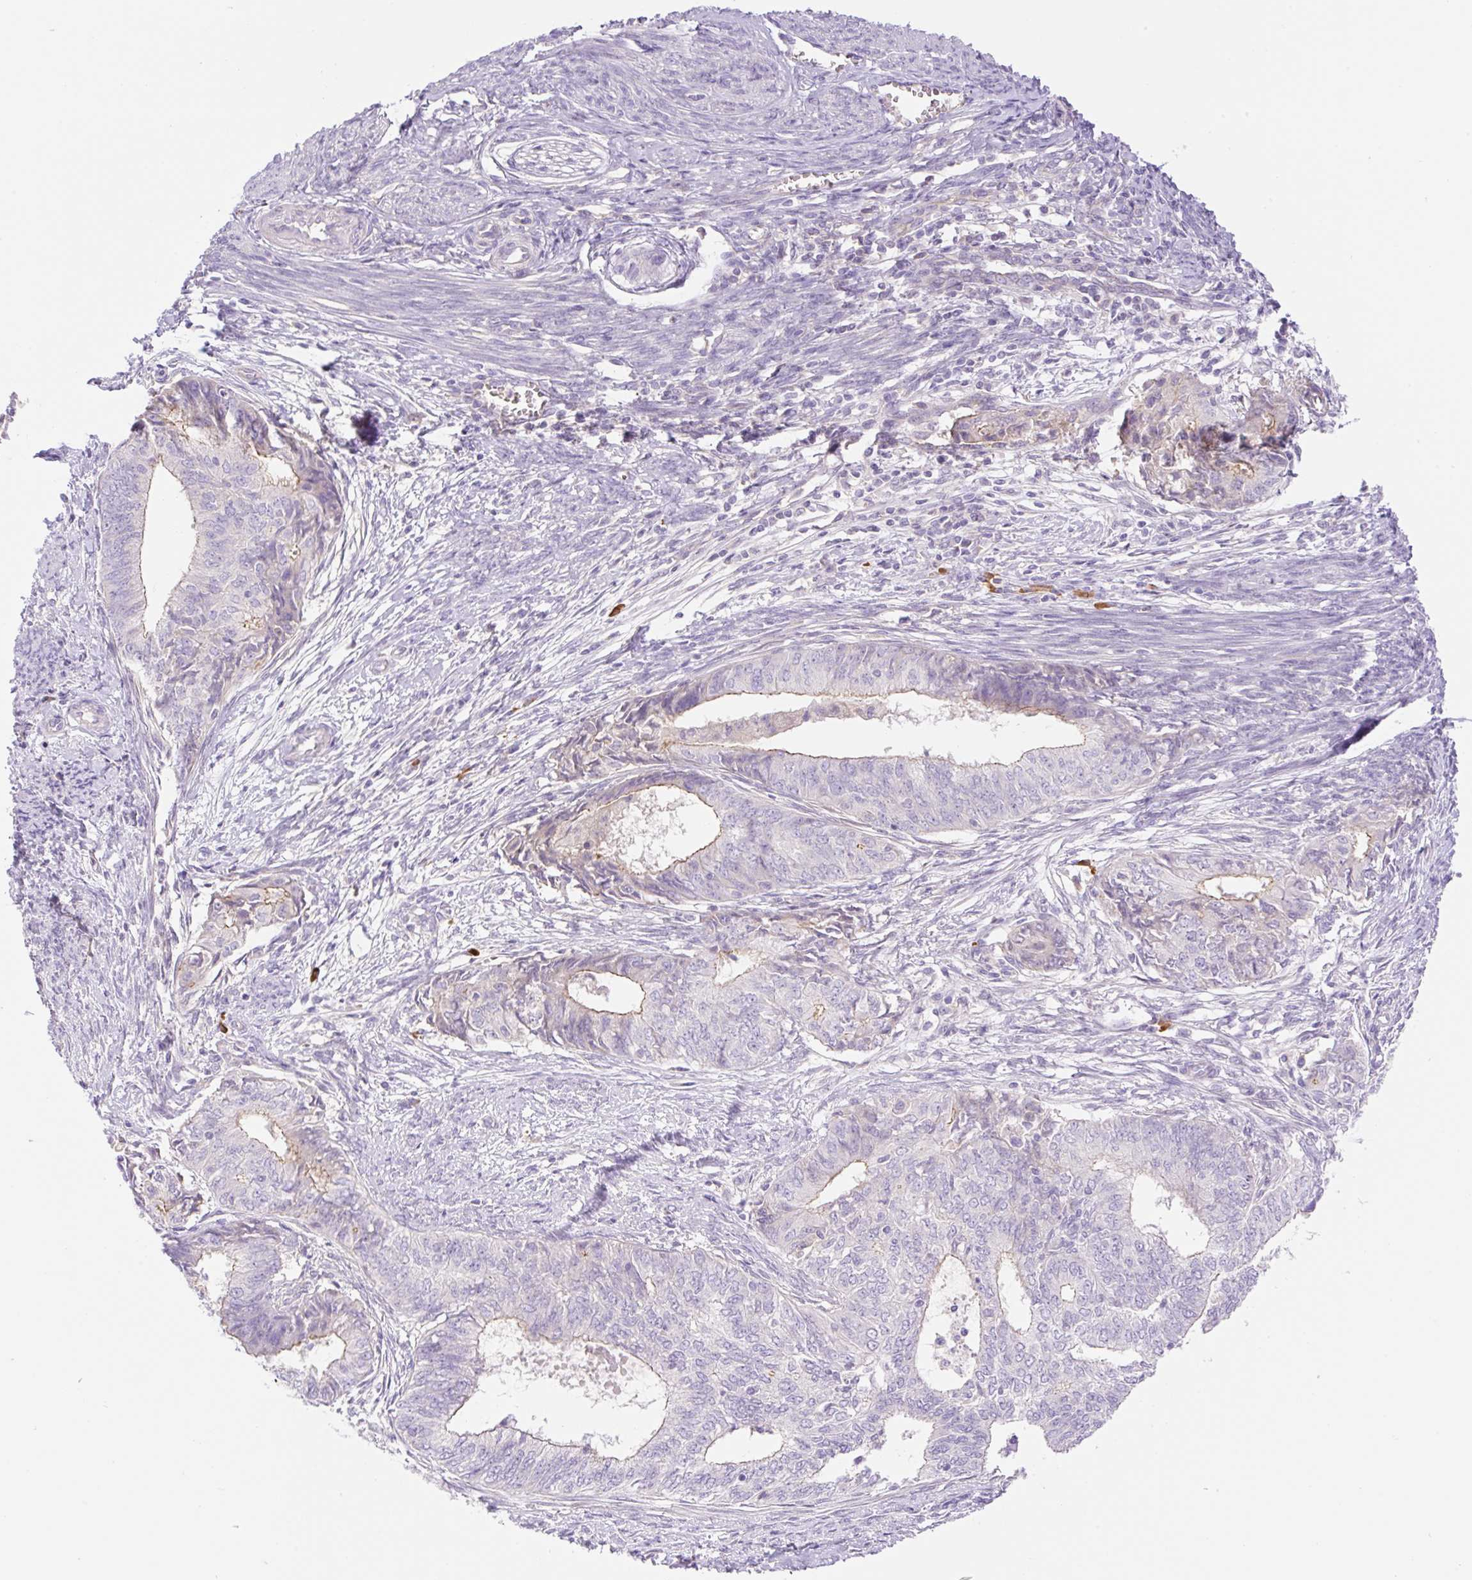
{"staining": {"intensity": "weak", "quantity": "<25%", "location": "cytoplasmic/membranous"}, "tissue": "endometrial cancer", "cell_type": "Tumor cells", "image_type": "cancer", "snomed": [{"axis": "morphology", "description": "Adenocarcinoma, NOS"}, {"axis": "topography", "description": "Endometrium"}], "caption": "The histopathology image displays no significant expression in tumor cells of endometrial cancer. (Stains: DAB IHC with hematoxylin counter stain, Microscopy: brightfield microscopy at high magnification).", "gene": "DENND5A", "patient": {"sex": "female", "age": 62}}